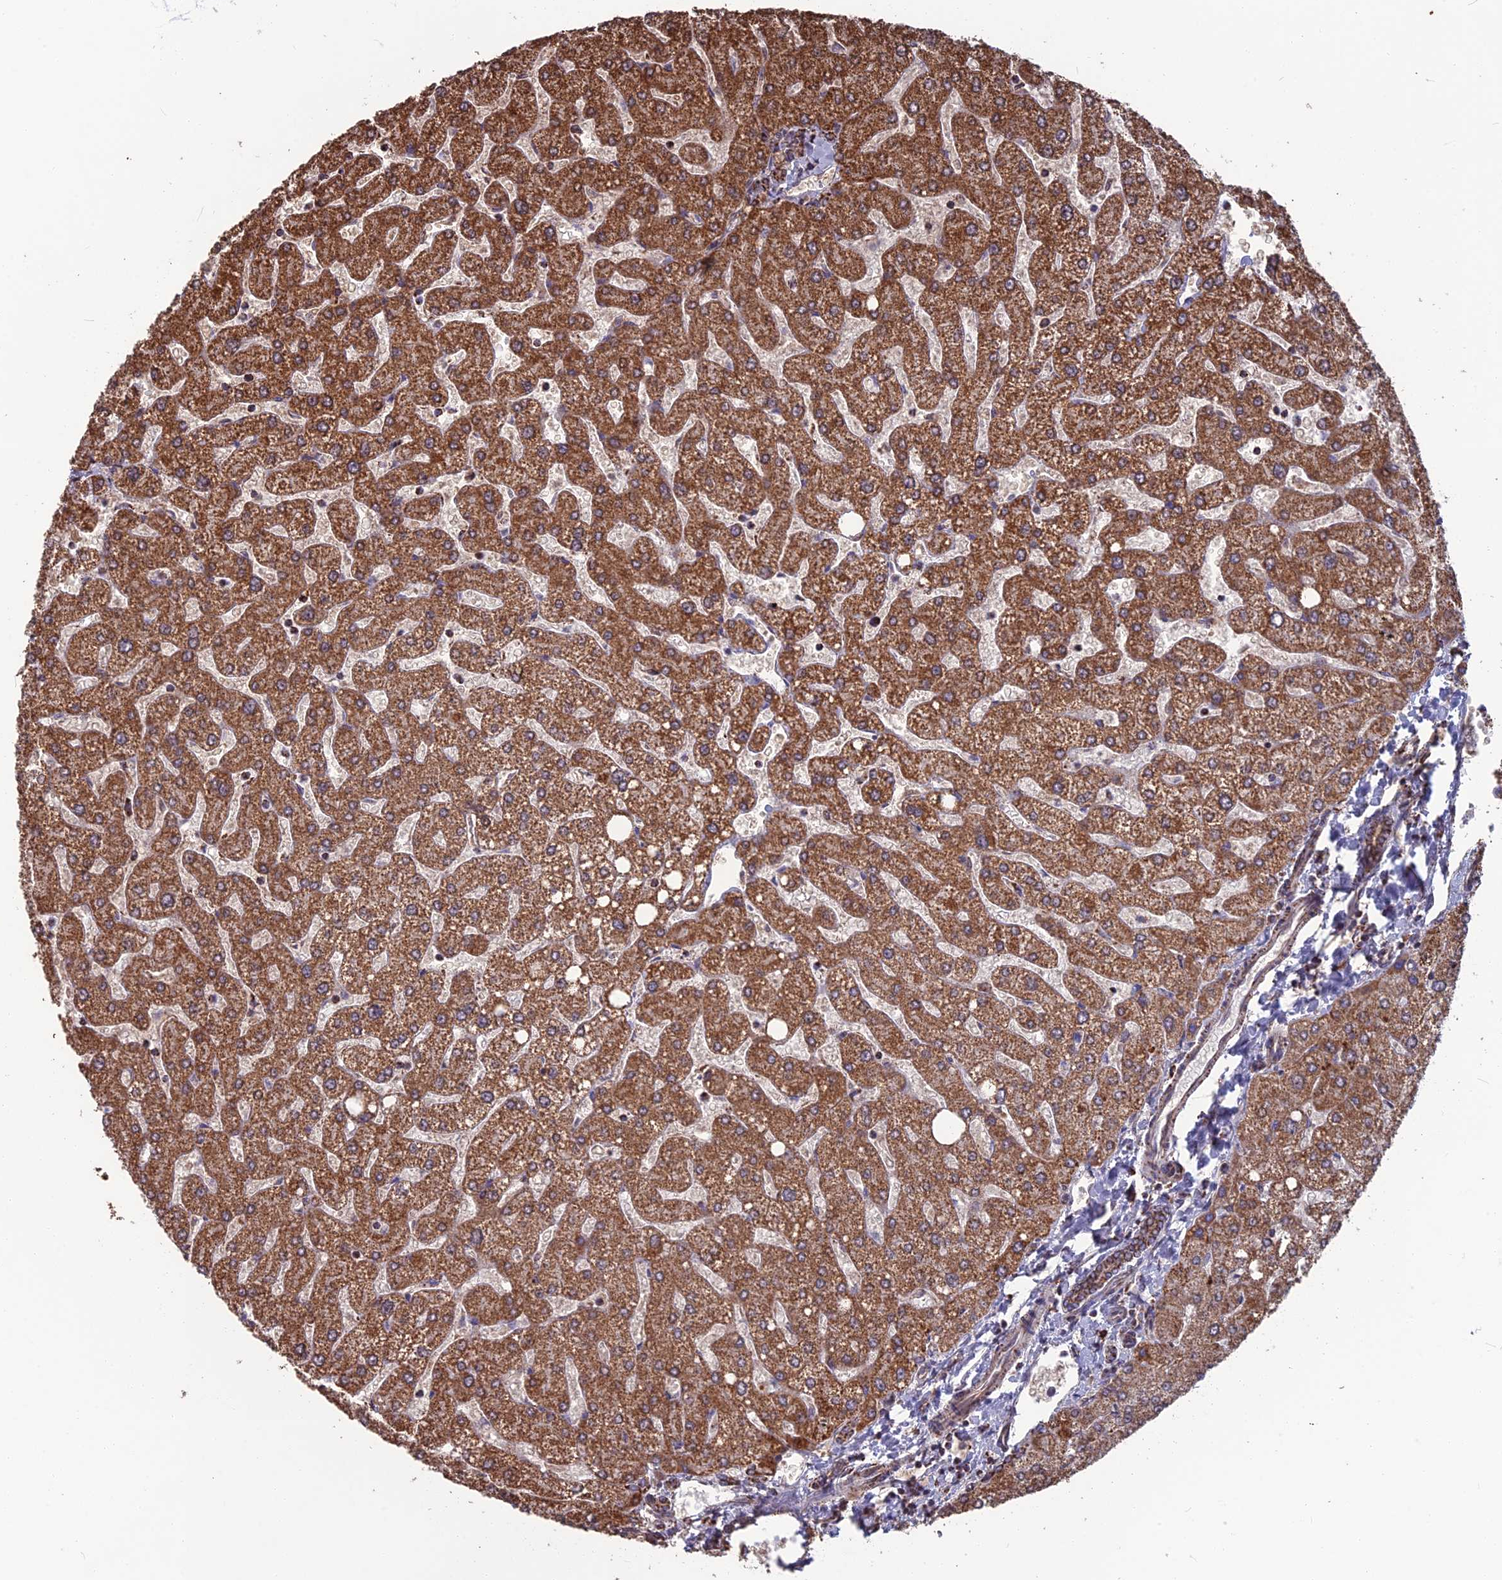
{"staining": {"intensity": "moderate", "quantity": ">75%", "location": "cytoplasmic/membranous"}, "tissue": "liver", "cell_type": "Cholangiocytes", "image_type": "normal", "snomed": [{"axis": "morphology", "description": "Normal tissue, NOS"}, {"axis": "topography", "description": "Liver"}], "caption": "The image exhibits a brown stain indicating the presence of a protein in the cytoplasmic/membranous of cholangiocytes in liver.", "gene": "CS", "patient": {"sex": "male", "age": 55}}